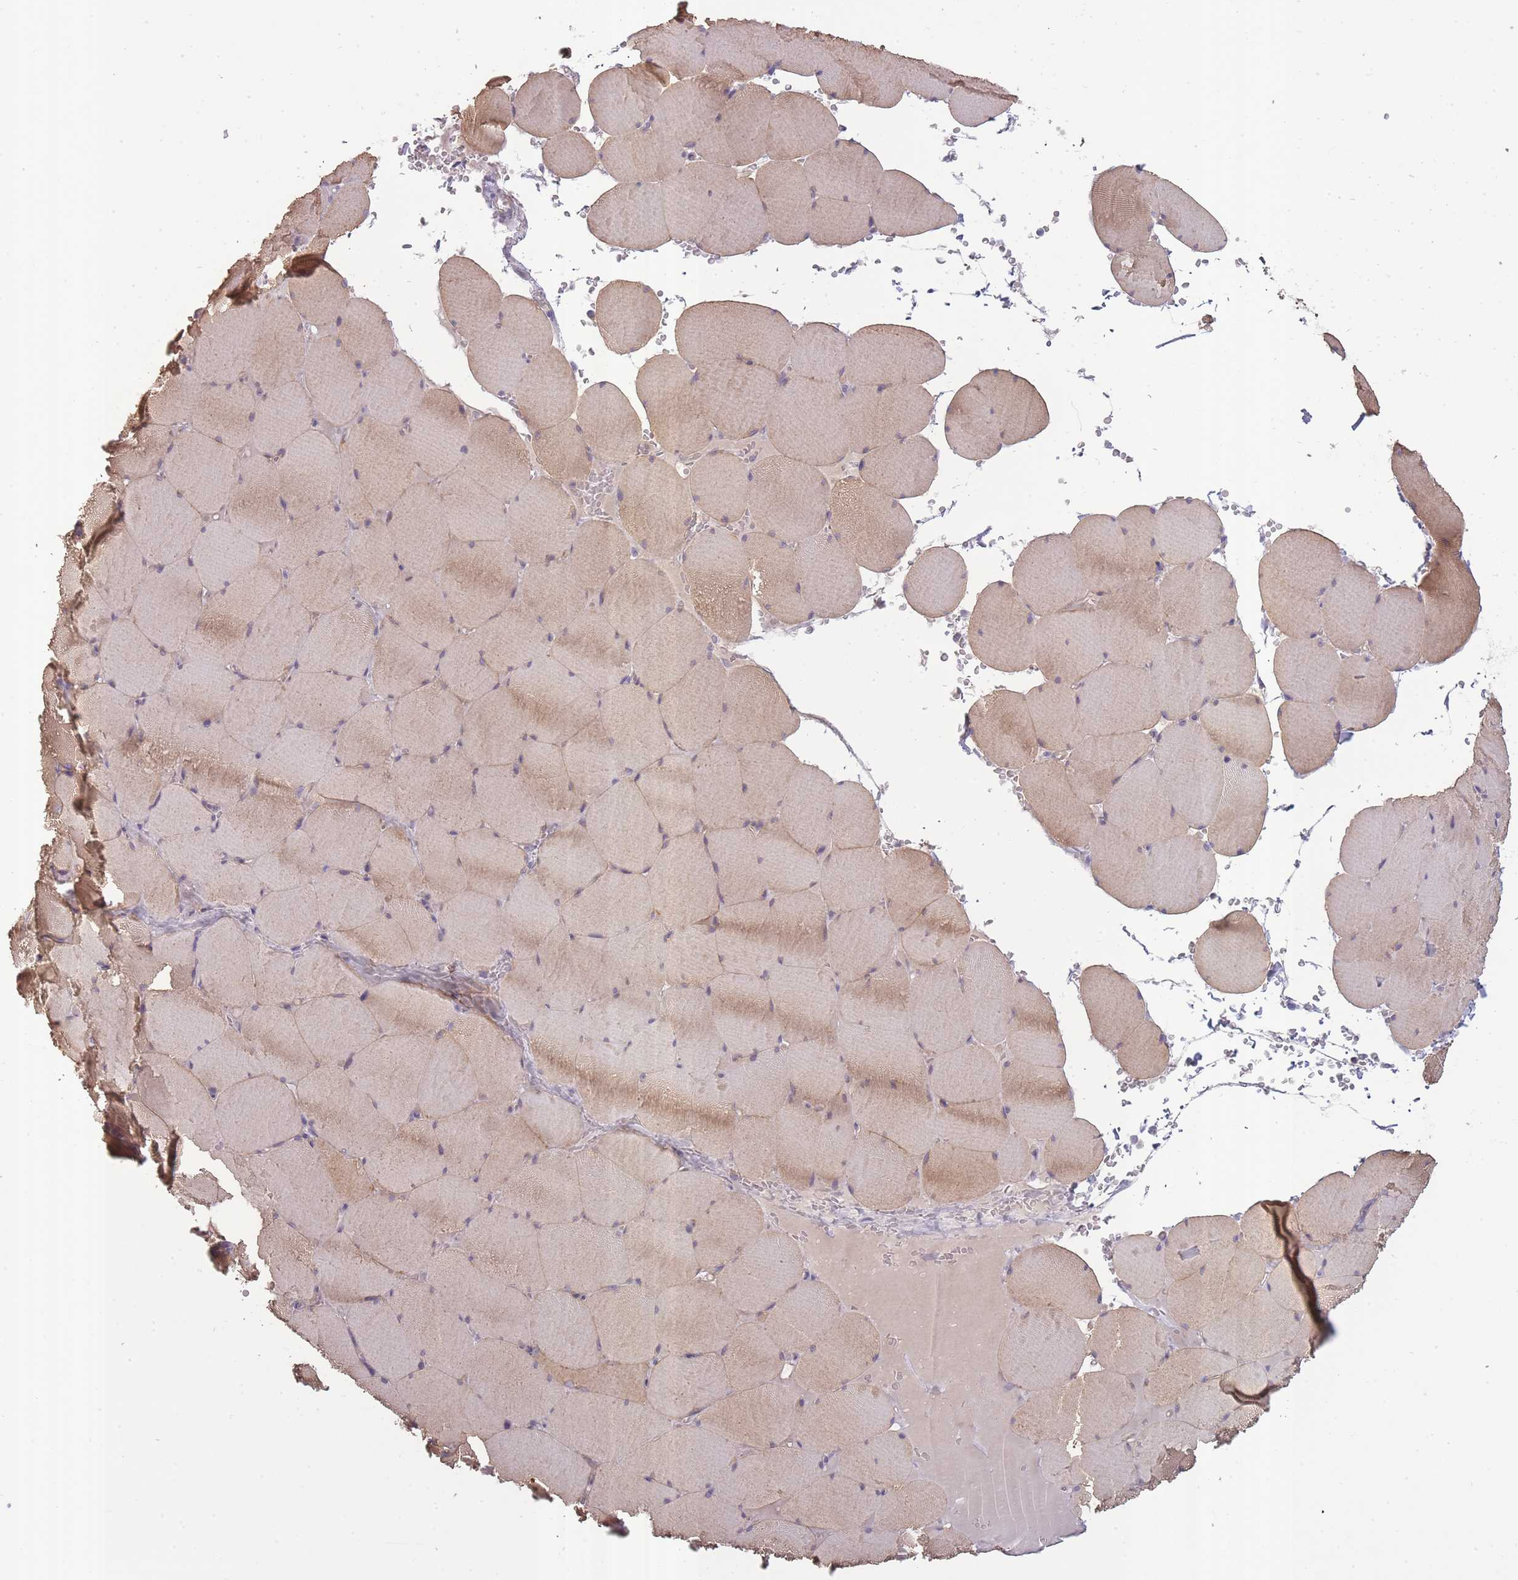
{"staining": {"intensity": "moderate", "quantity": "25%-75%", "location": "cytoplasmic/membranous"}, "tissue": "skeletal muscle", "cell_type": "Myocytes", "image_type": "normal", "snomed": [{"axis": "morphology", "description": "Normal tissue, NOS"}, {"axis": "topography", "description": "Skeletal muscle"}, {"axis": "topography", "description": "Head-Neck"}], "caption": "Human skeletal muscle stained with a brown dye demonstrates moderate cytoplasmic/membranous positive expression in about 25%-75% of myocytes.", "gene": "SLC8A2", "patient": {"sex": "male", "age": 66}}